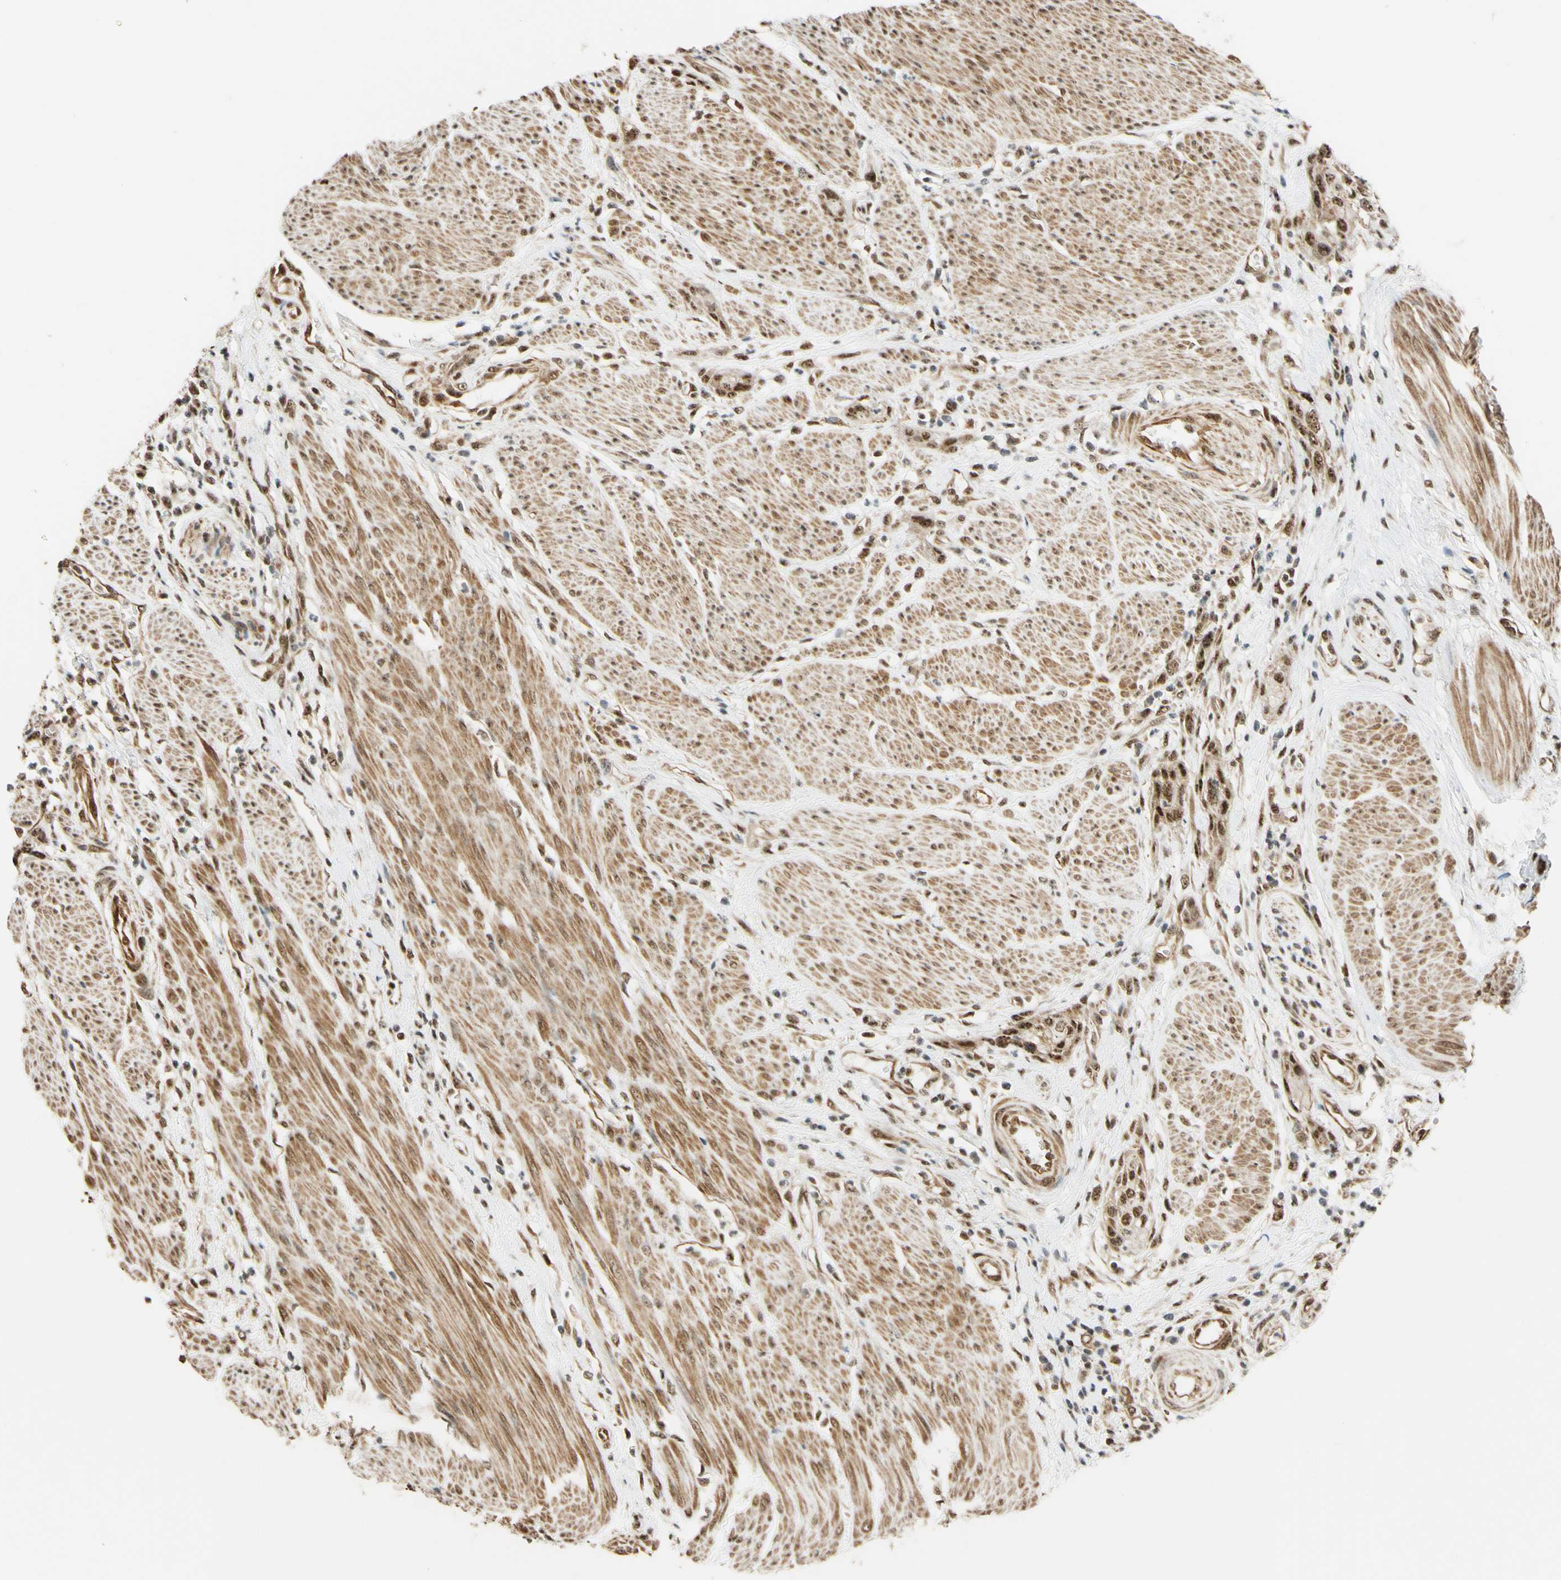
{"staining": {"intensity": "moderate", "quantity": ">75%", "location": "cytoplasmic/membranous,nuclear"}, "tissue": "urothelial cancer", "cell_type": "Tumor cells", "image_type": "cancer", "snomed": [{"axis": "morphology", "description": "Urothelial carcinoma, High grade"}, {"axis": "topography", "description": "Urinary bladder"}], "caption": "The histopathology image exhibits immunohistochemical staining of urothelial carcinoma (high-grade). There is moderate cytoplasmic/membranous and nuclear expression is present in about >75% of tumor cells.", "gene": "SAP18", "patient": {"sex": "male", "age": 35}}